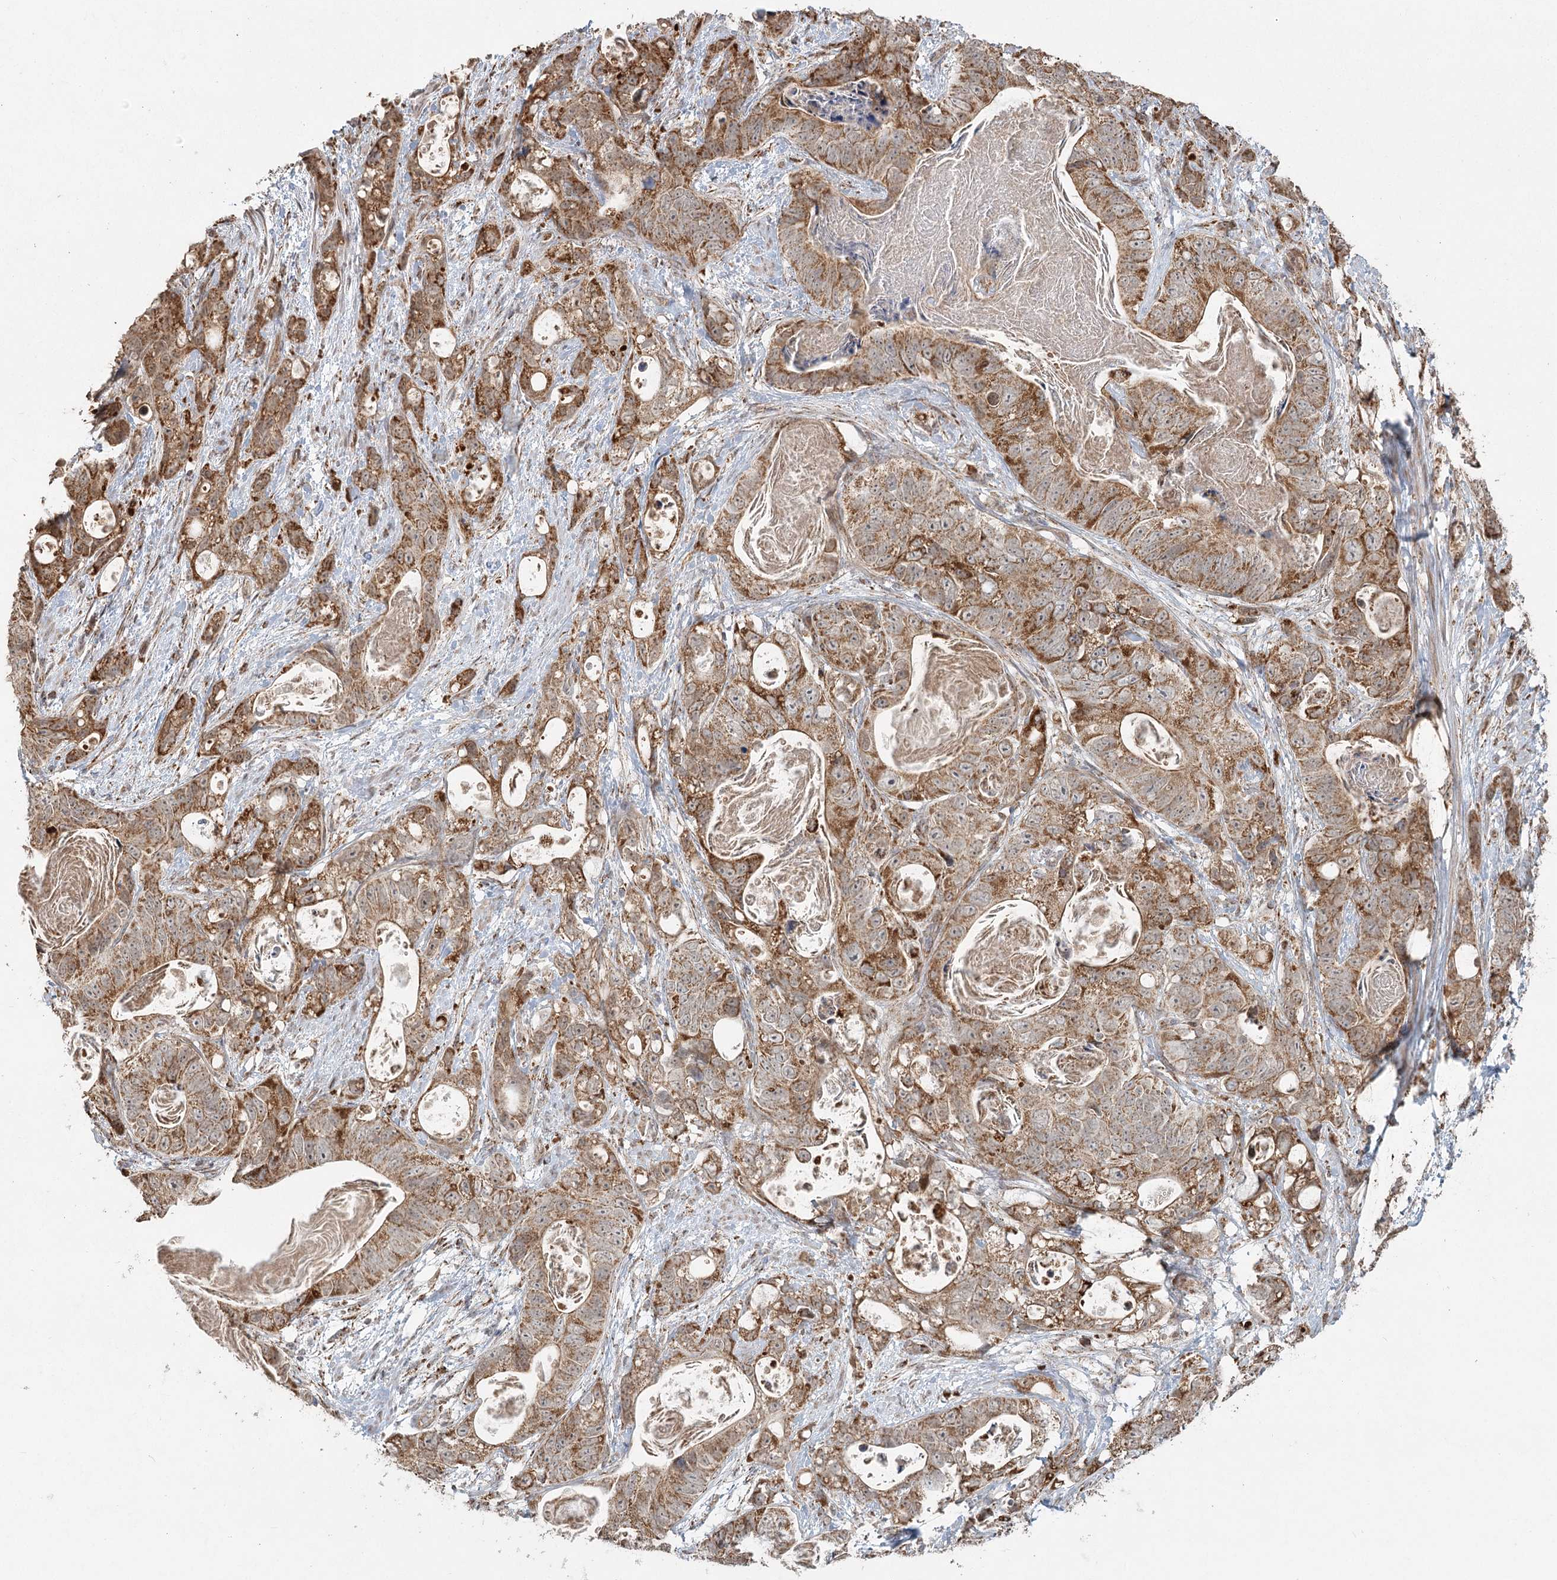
{"staining": {"intensity": "moderate", "quantity": ">75%", "location": "cytoplasmic/membranous"}, "tissue": "stomach cancer", "cell_type": "Tumor cells", "image_type": "cancer", "snomed": [{"axis": "morphology", "description": "Normal tissue, NOS"}, {"axis": "morphology", "description": "Adenocarcinoma, NOS"}, {"axis": "topography", "description": "Stomach"}], "caption": "A high-resolution image shows immunohistochemistry staining of stomach adenocarcinoma, which displays moderate cytoplasmic/membranous expression in approximately >75% of tumor cells.", "gene": "LACTB", "patient": {"sex": "female", "age": 89}}